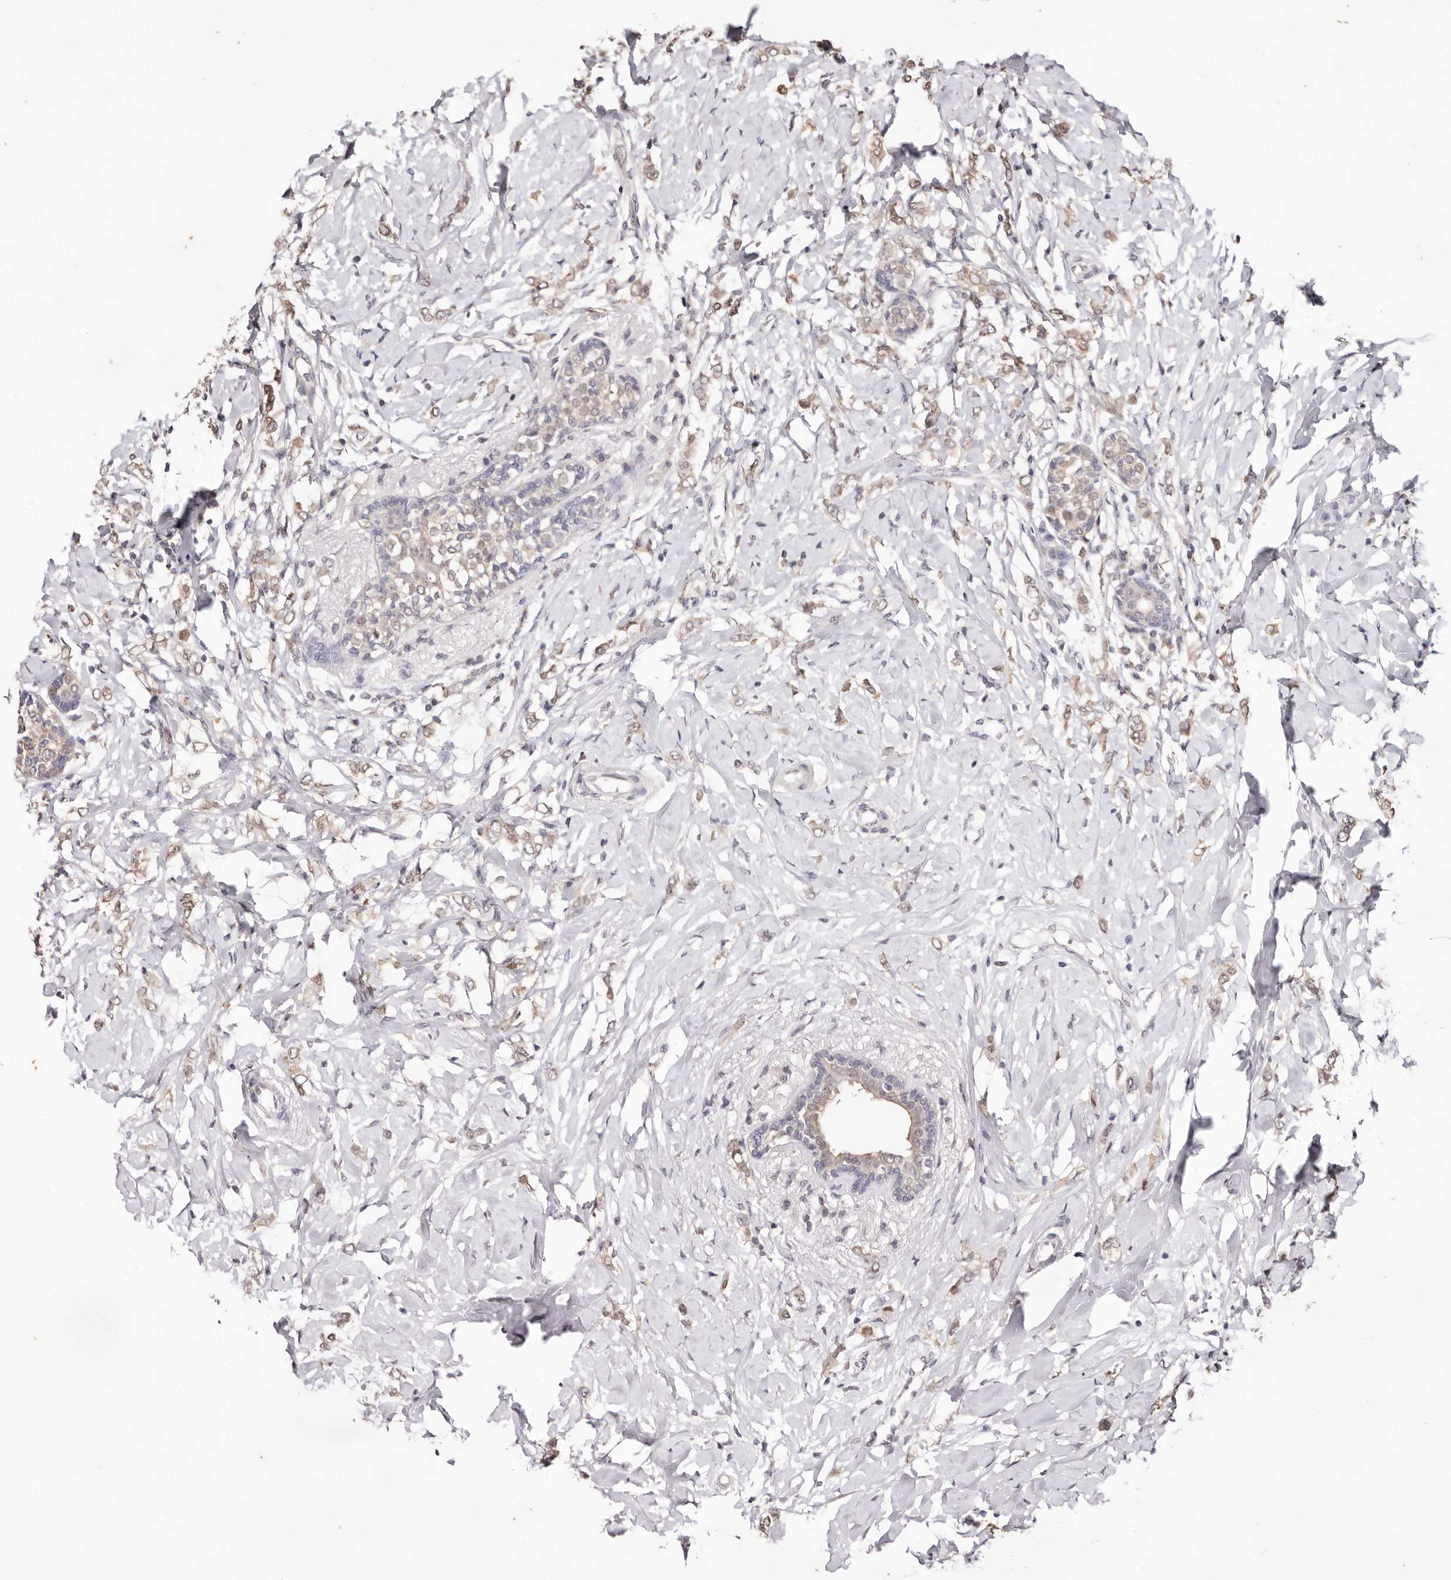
{"staining": {"intensity": "weak", "quantity": ">75%", "location": "cytoplasmic/membranous,nuclear"}, "tissue": "breast cancer", "cell_type": "Tumor cells", "image_type": "cancer", "snomed": [{"axis": "morphology", "description": "Normal tissue, NOS"}, {"axis": "morphology", "description": "Lobular carcinoma"}, {"axis": "topography", "description": "Breast"}], "caption": "The image displays immunohistochemical staining of breast lobular carcinoma. There is weak cytoplasmic/membranous and nuclear positivity is identified in about >75% of tumor cells.", "gene": "TYW3", "patient": {"sex": "female", "age": 47}}